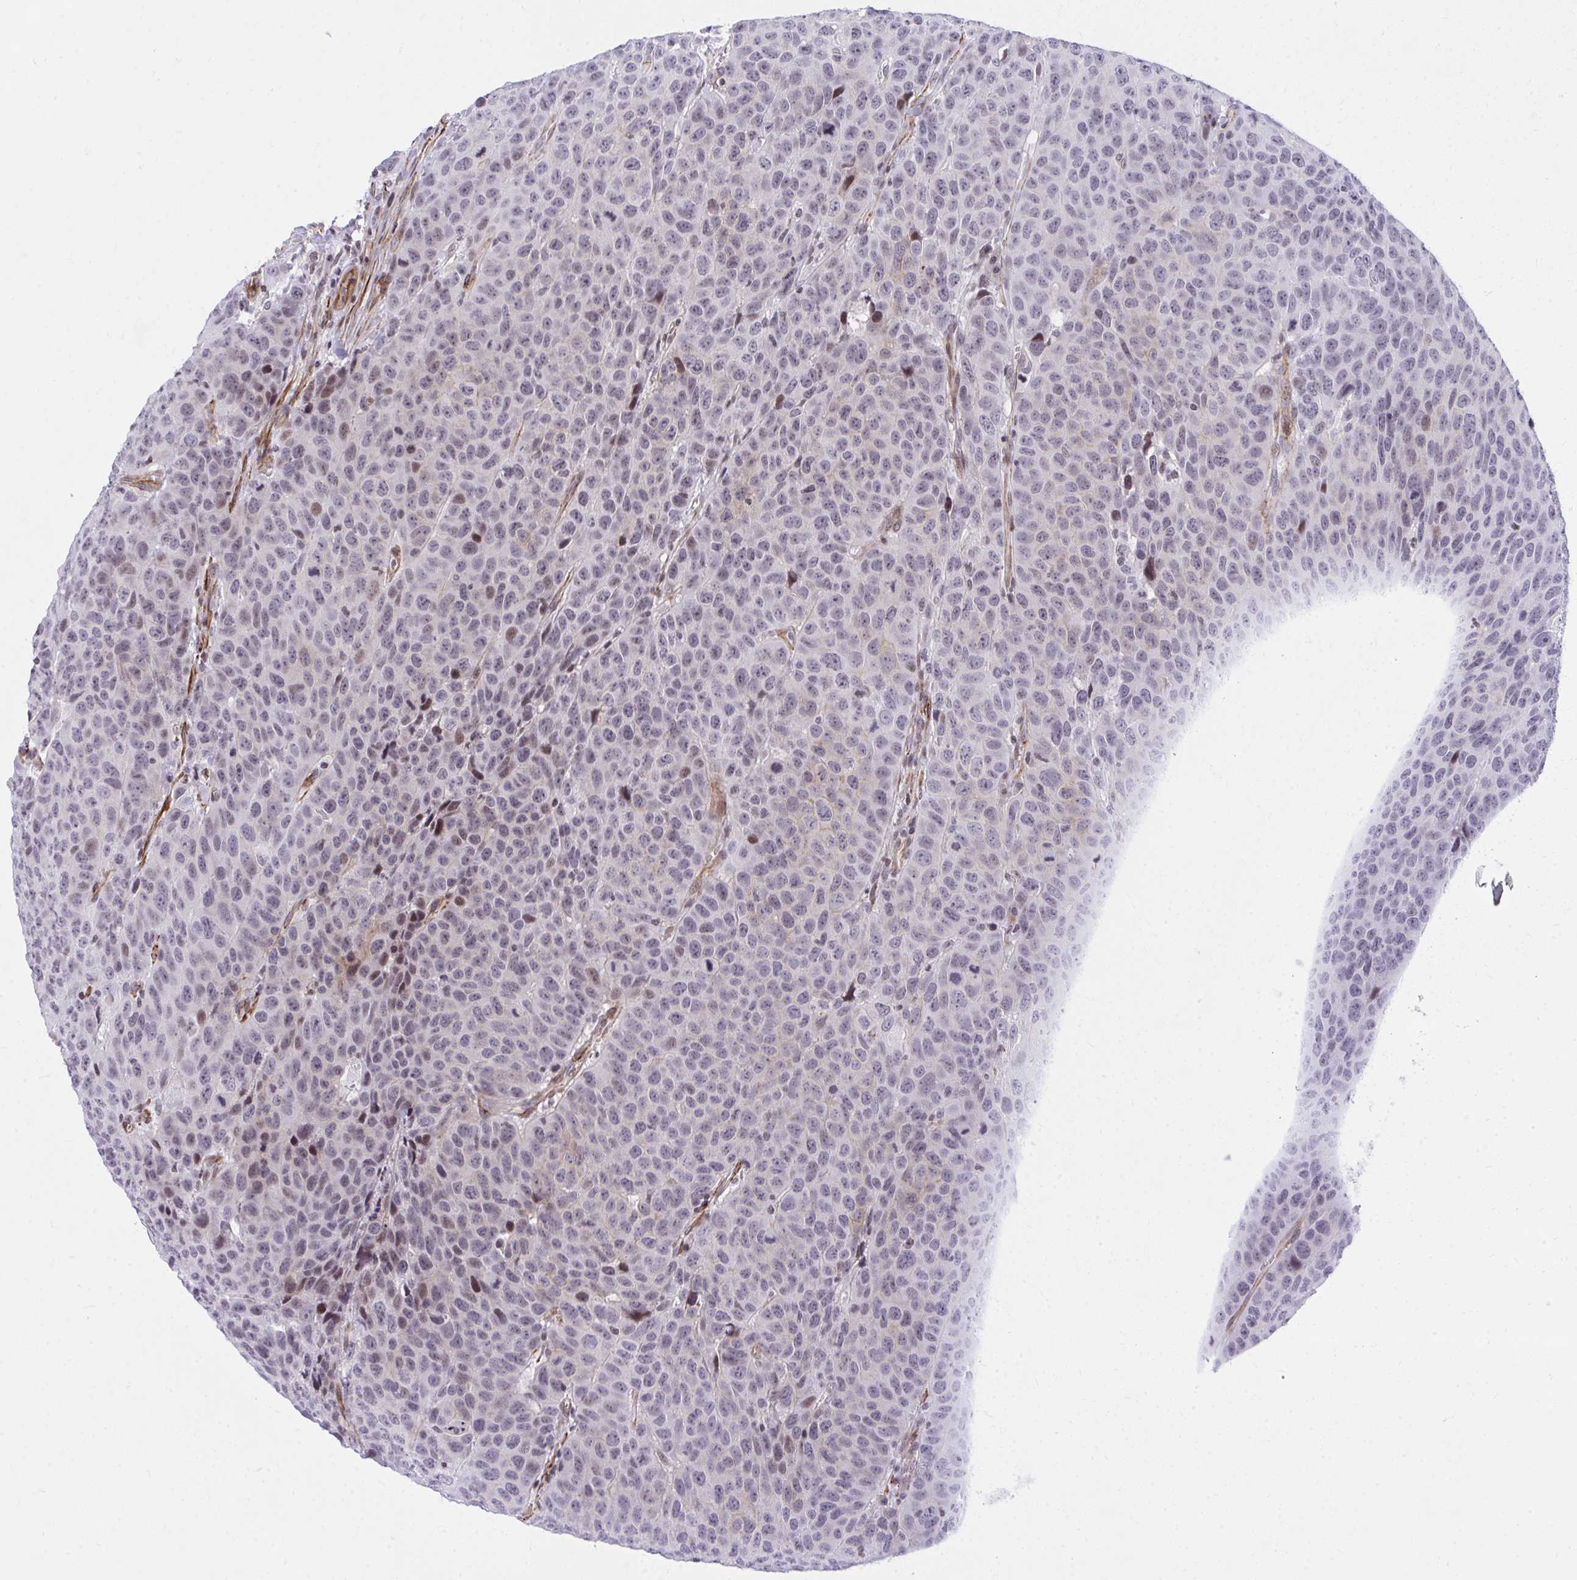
{"staining": {"intensity": "moderate", "quantity": "<25%", "location": "nuclear"}, "tissue": "head and neck cancer", "cell_type": "Tumor cells", "image_type": "cancer", "snomed": [{"axis": "morphology", "description": "Squamous cell carcinoma, NOS"}, {"axis": "topography", "description": "Head-Neck"}], "caption": "Immunohistochemical staining of head and neck cancer displays low levels of moderate nuclear expression in about <25% of tumor cells.", "gene": "KCNN4", "patient": {"sex": "male", "age": 66}}